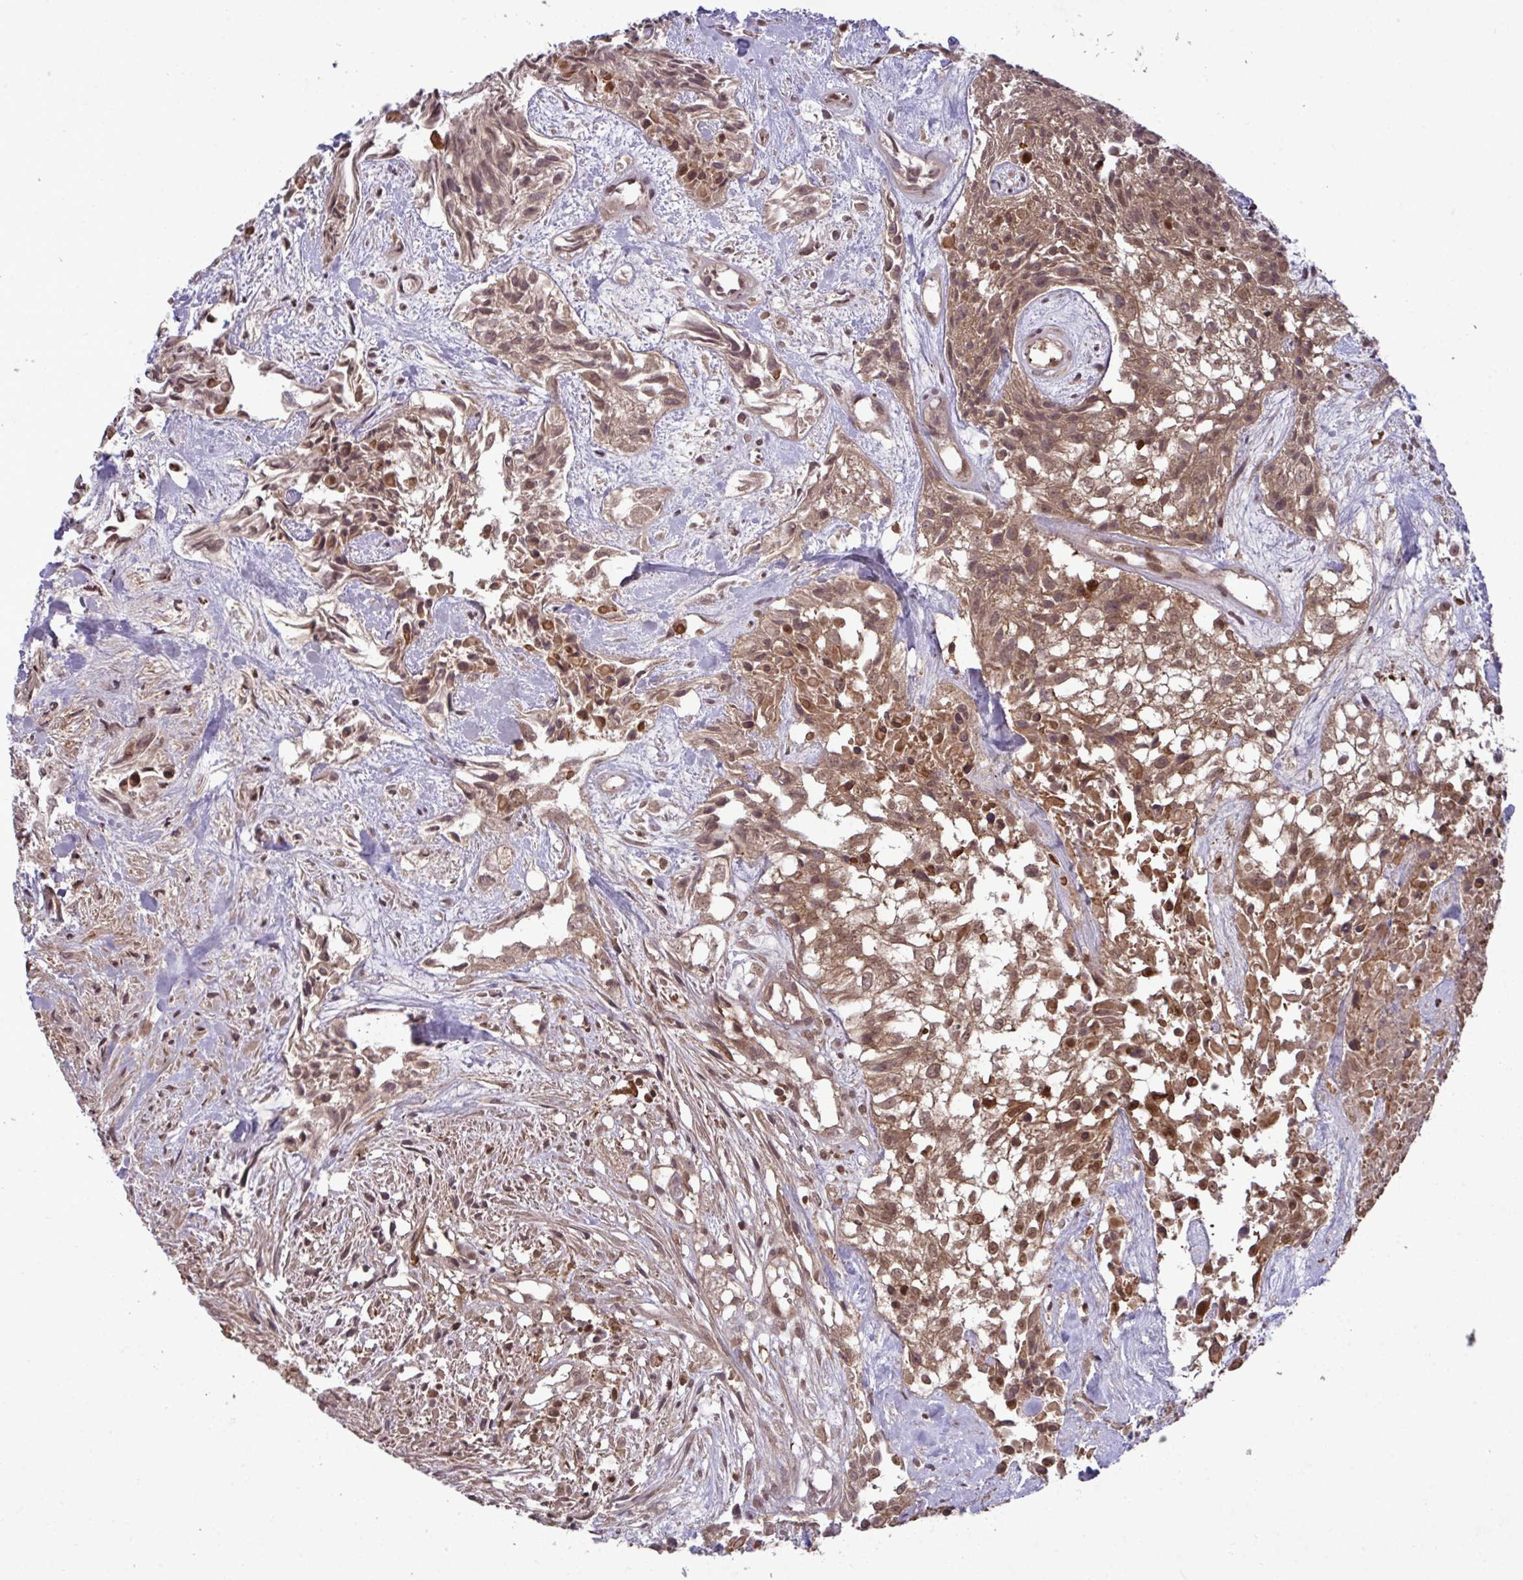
{"staining": {"intensity": "moderate", "quantity": ">75%", "location": "cytoplasmic/membranous,nuclear"}, "tissue": "urothelial cancer", "cell_type": "Tumor cells", "image_type": "cancer", "snomed": [{"axis": "morphology", "description": "Urothelial carcinoma, High grade"}, {"axis": "topography", "description": "Urinary bladder"}], "caption": "Urothelial cancer was stained to show a protein in brown. There is medium levels of moderate cytoplasmic/membranous and nuclear expression in about >75% of tumor cells. The staining was performed using DAB, with brown indicating positive protein expression. Nuclei are stained blue with hematoxylin.", "gene": "UXT", "patient": {"sex": "male", "age": 56}}